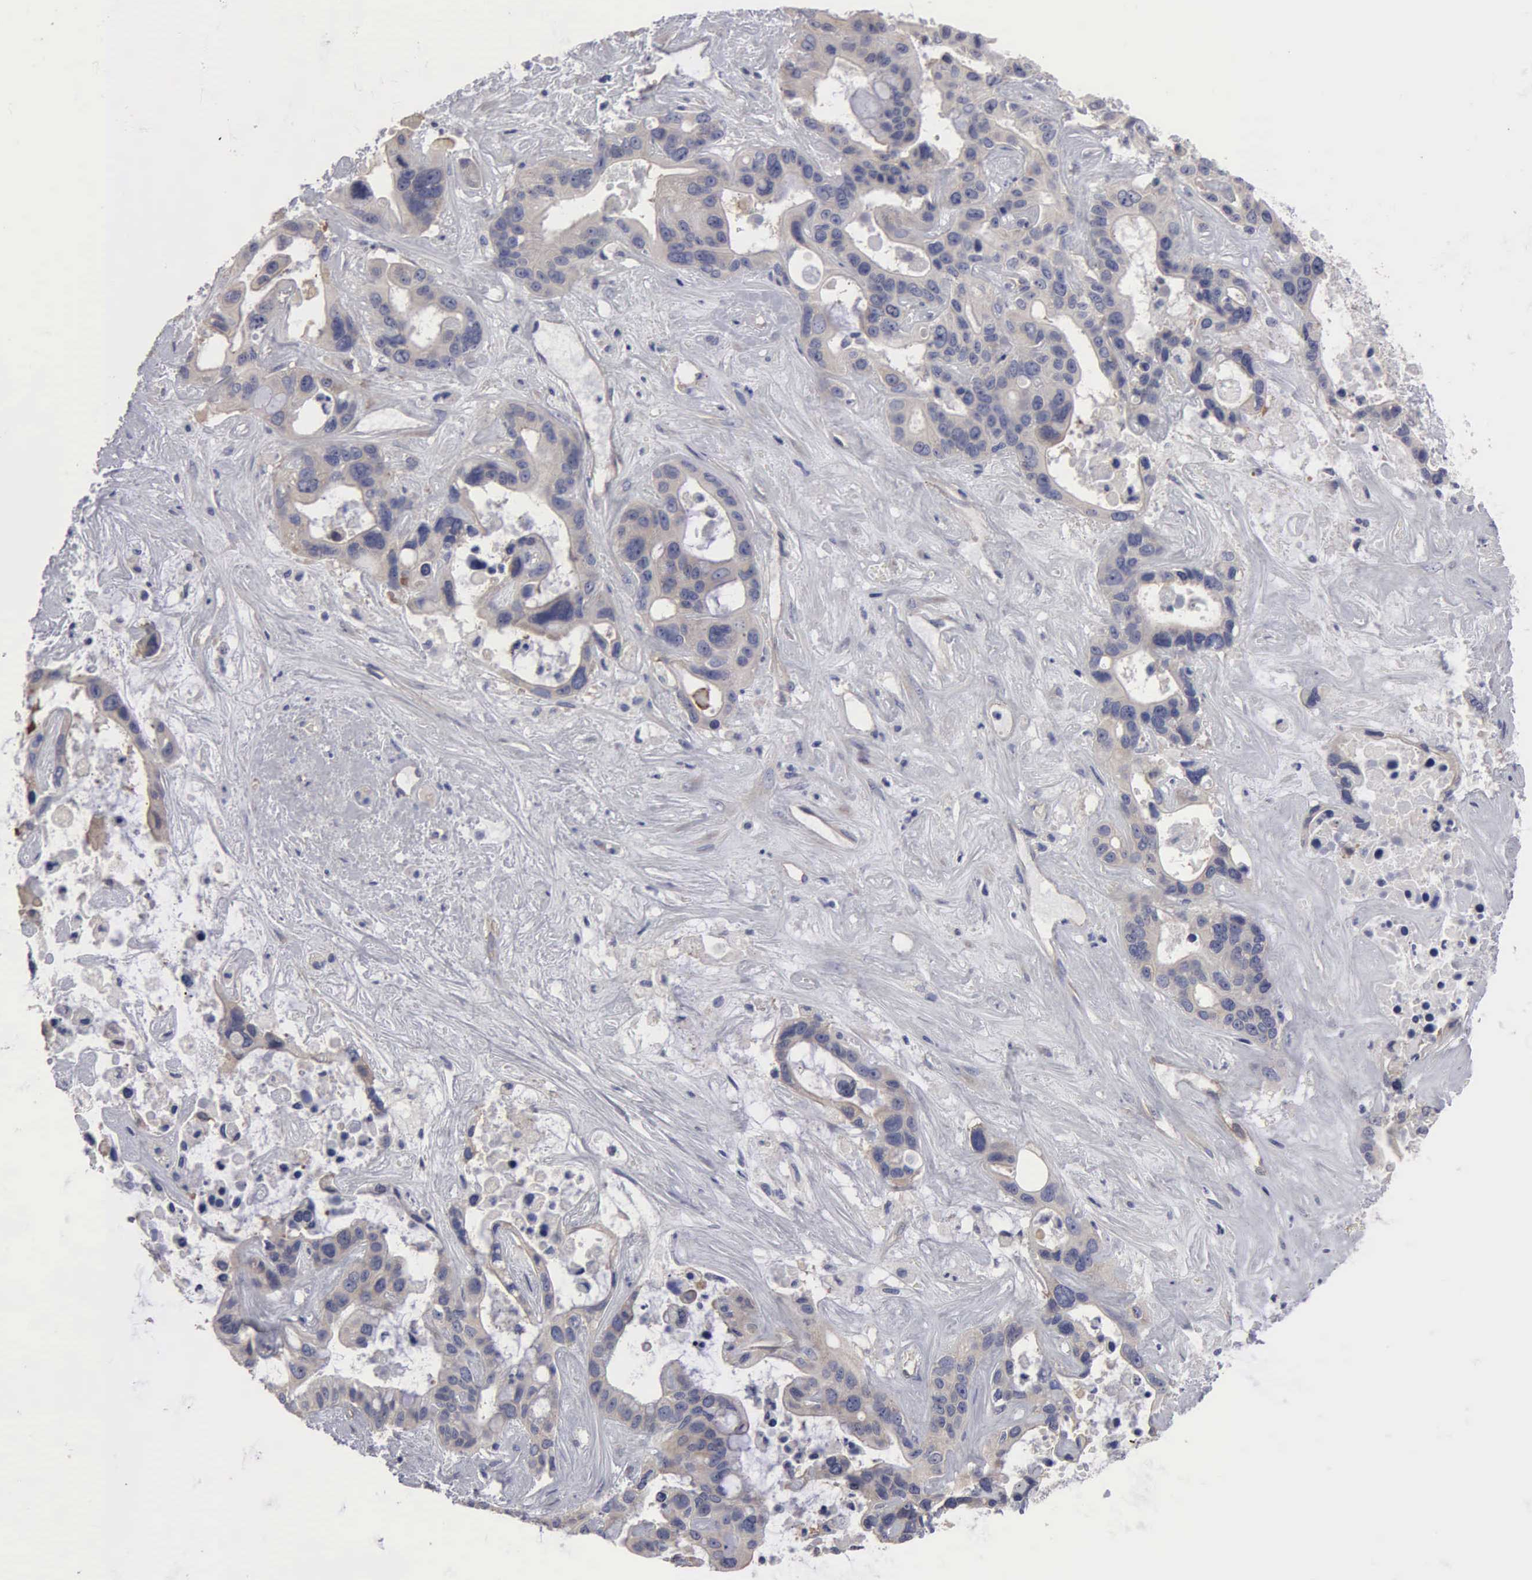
{"staining": {"intensity": "weak", "quantity": "<25%", "location": "cytoplasmic/membranous"}, "tissue": "liver cancer", "cell_type": "Tumor cells", "image_type": "cancer", "snomed": [{"axis": "morphology", "description": "Cholangiocarcinoma"}, {"axis": "topography", "description": "Liver"}], "caption": "Immunohistochemical staining of liver cancer (cholangiocarcinoma) demonstrates no significant staining in tumor cells.", "gene": "RDX", "patient": {"sex": "female", "age": 65}}